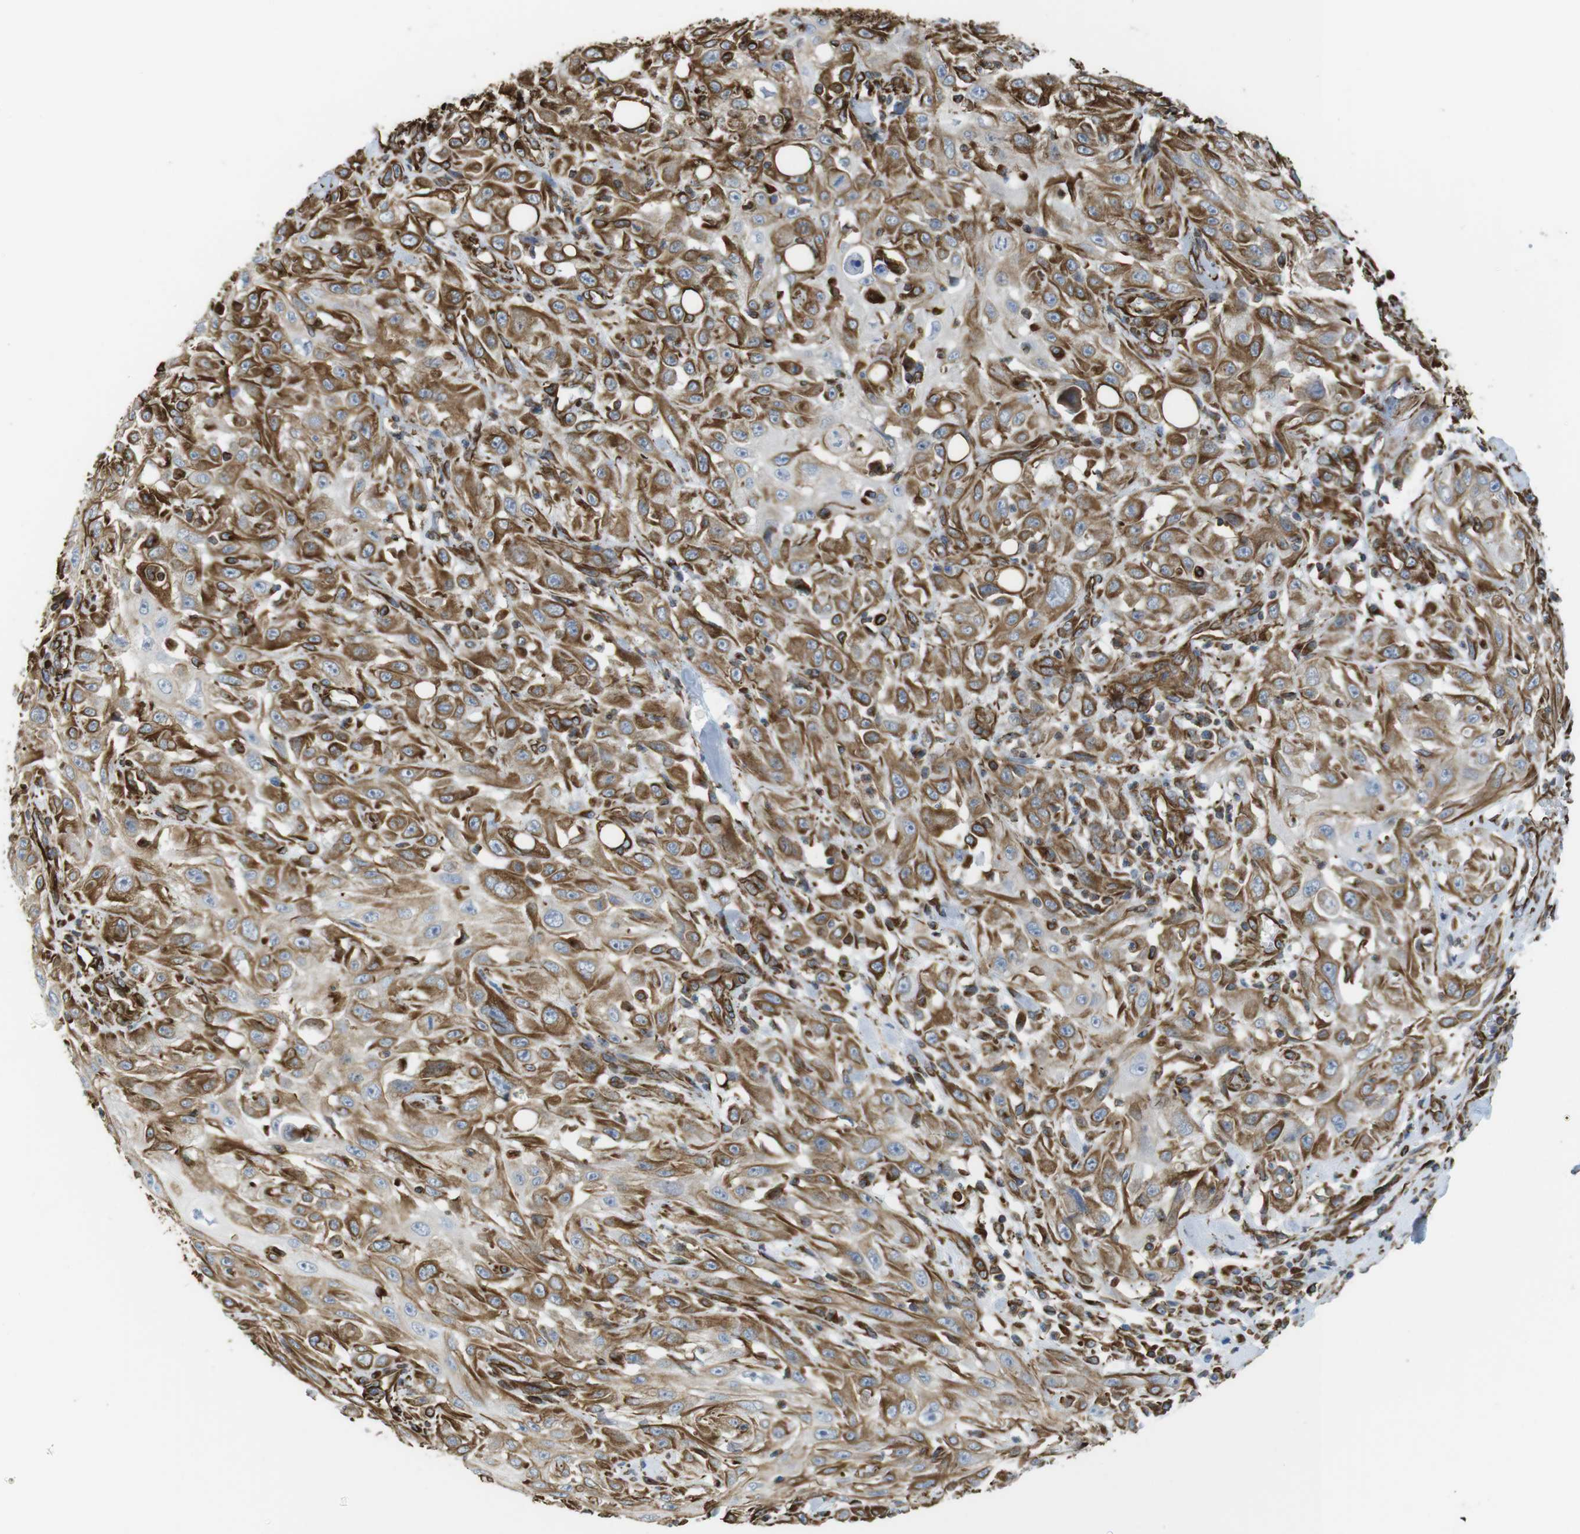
{"staining": {"intensity": "moderate", "quantity": ">75%", "location": "cytoplasmic/membranous"}, "tissue": "skin cancer", "cell_type": "Tumor cells", "image_type": "cancer", "snomed": [{"axis": "morphology", "description": "Squamous cell carcinoma, NOS"}, {"axis": "morphology", "description": "Squamous cell carcinoma, metastatic, NOS"}, {"axis": "topography", "description": "Skin"}, {"axis": "topography", "description": "Lymph node"}], "caption": "Skin cancer stained with a protein marker shows moderate staining in tumor cells.", "gene": "RALGPS1", "patient": {"sex": "male", "age": 75}}